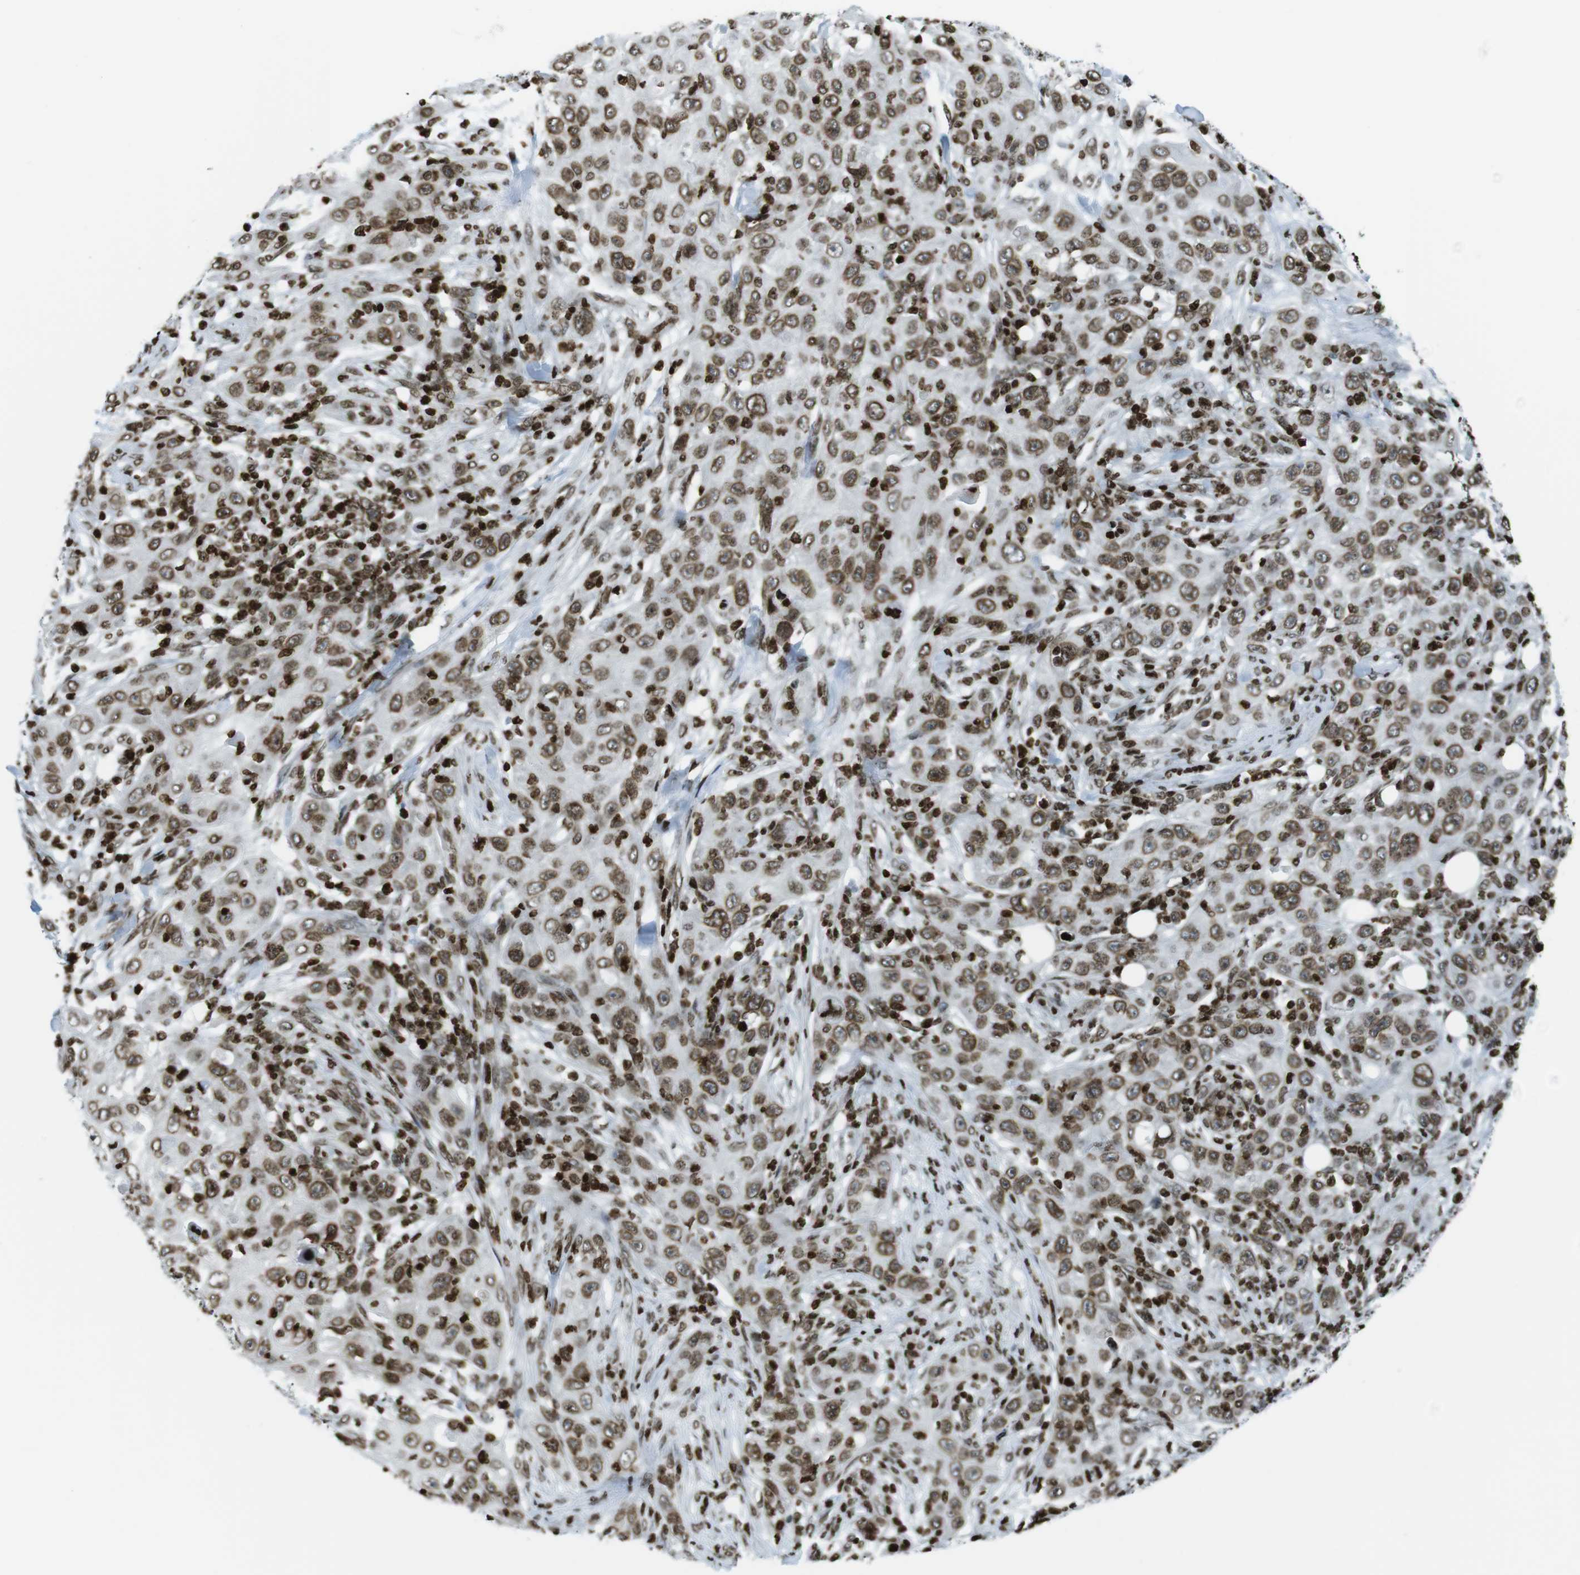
{"staining": {"intensity": "moderate", "quantity": ">75%", "location": "nuclear"}, "tissue": "skin cancer", "cell_type": "Tumor cells", "image_type": "cancer", "snomed": [{"axis": "morphology", "description": "Squamous cell carcinoma, NOS"}, {"axis": "topography", "description": "Skin"}], "caption": "Protein analysis of skin cancer tissue demonstrates moderate nuclear expression in about >75% of tumor cells.", "gene": "H2AC8", "patient": {"sex": "female", "age": 88}}